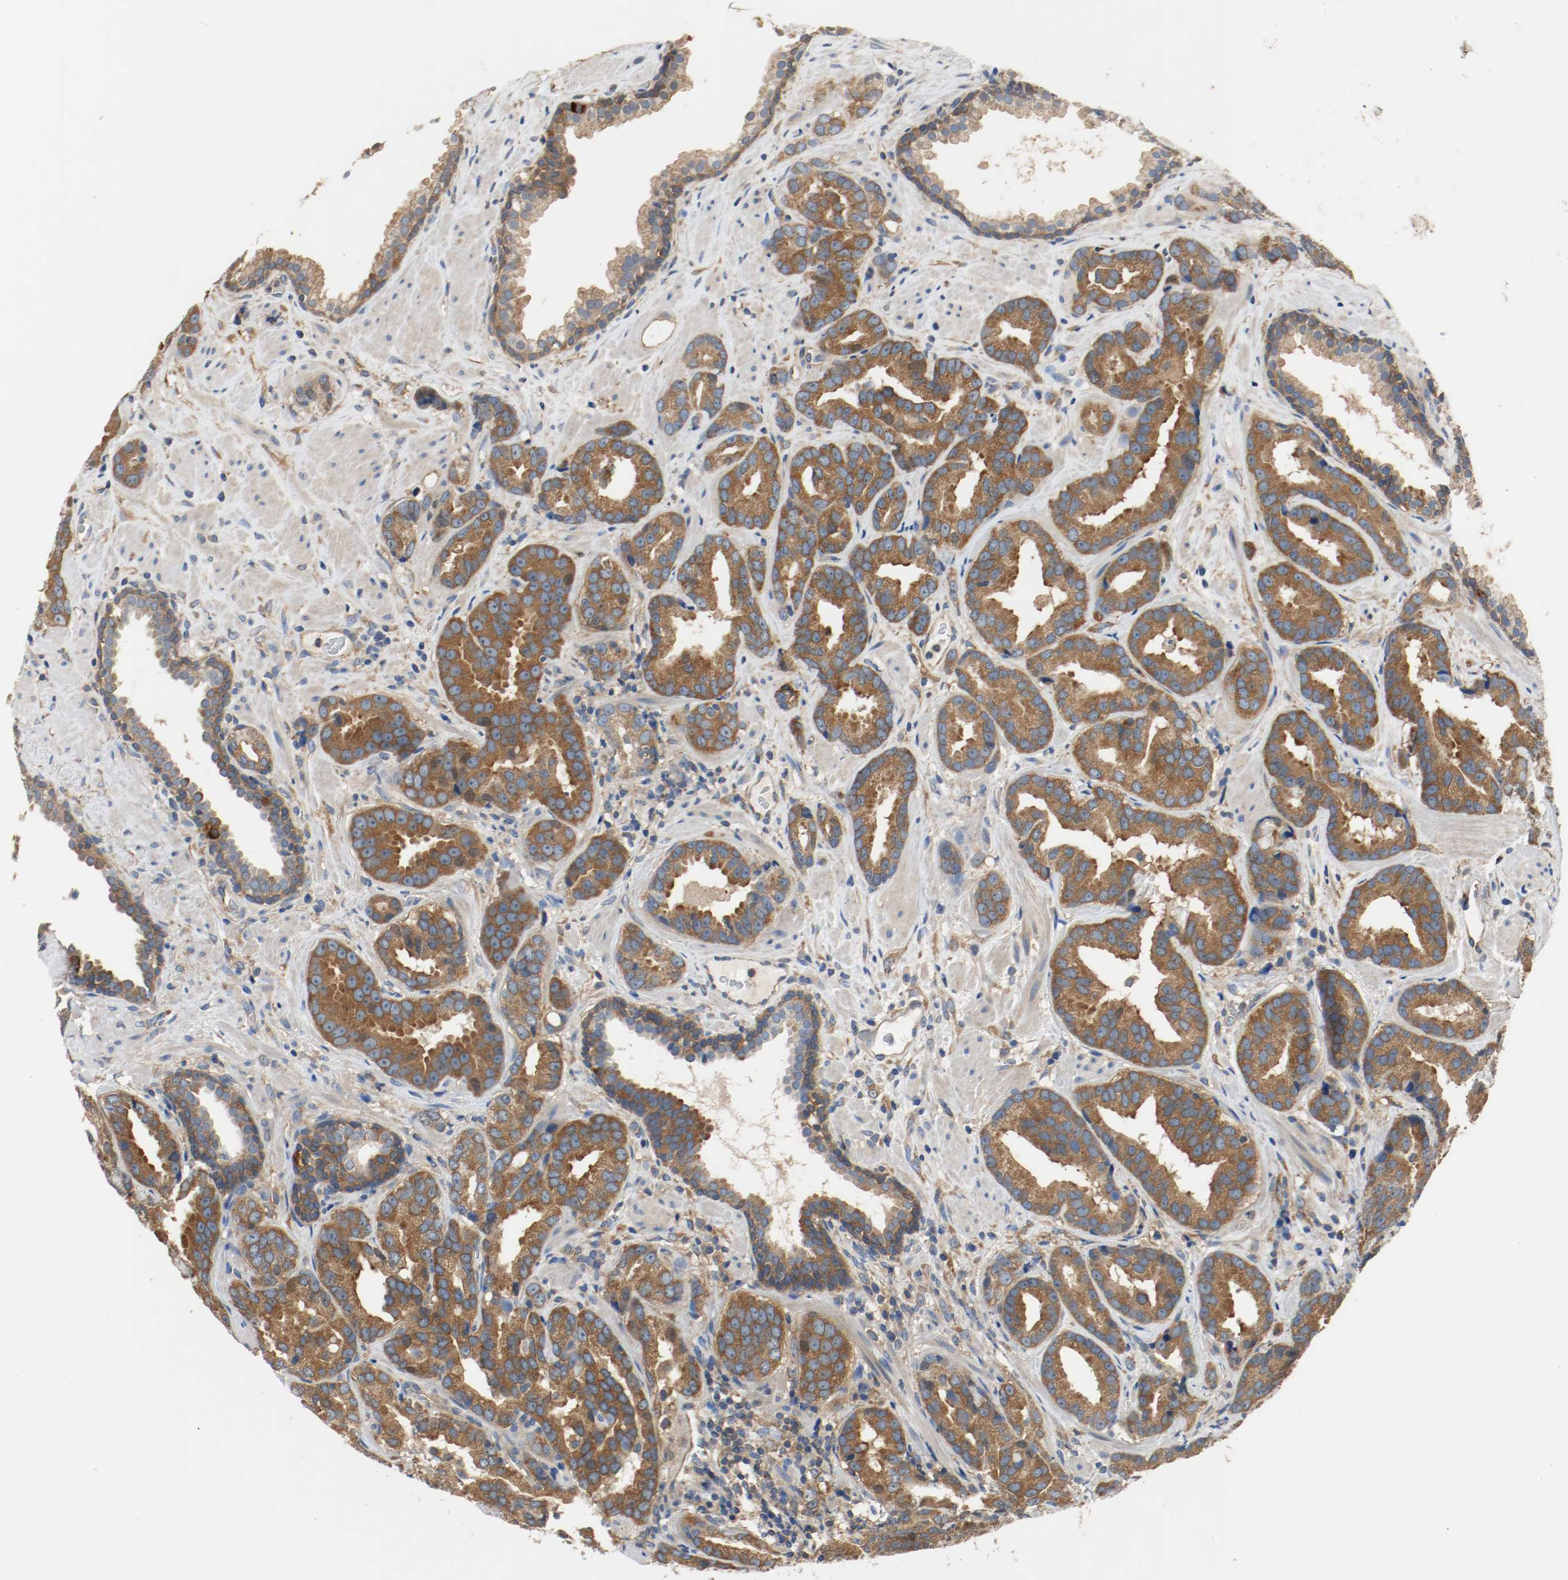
{"staining": {"intensity": "strong", "quantity": ">75%", "location": "cytoplasmic/membranous"}, "tissue": "prostate cancer", "cell_type": "Tumor cells", "image_type": "cancer", "snomed": [{"axis": "morphology", "description": "Adenocarcinoma, Low grade"}, {"axis": "topography", "description": "Prostate"}], "caption": "A photomicrograph of prostate cancer stained for a protein exhibits strong cytoplasmic/membranous brown staining in tumor cells.", "gene": "HGS", "patient": {"sex": "male", "age": 59}}